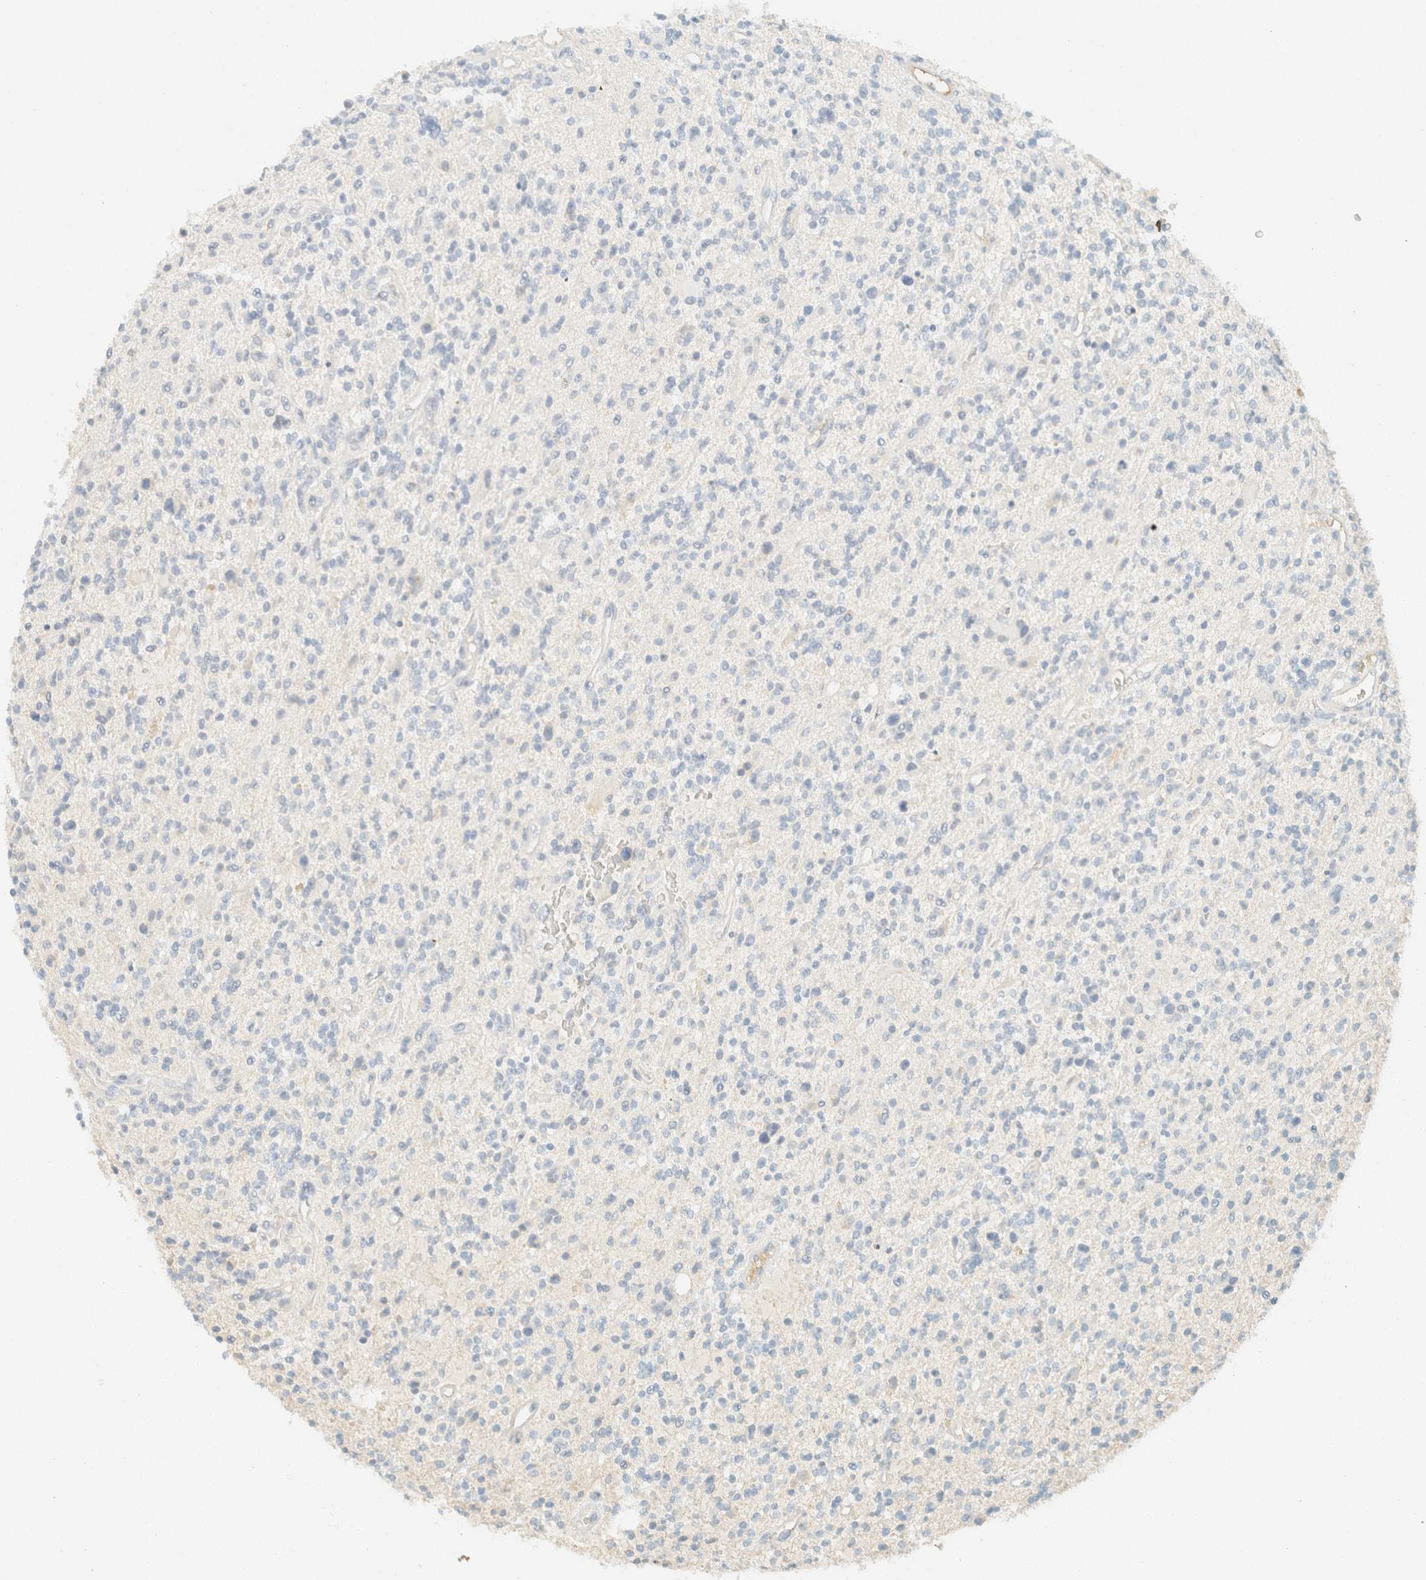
{"staining": {"intensity": "negative", "quantity": "none", "location": "none"}, "tissue": "glioma", "cell_type": "Tumor cells", "image_type": "cancer", "snomed": [{"axis": "morphology", "description": "Glioma, malignant, High grade"}, {"axis": "topography", "description": "Brain"}], "caption": "An IHC photomicrograph of glioma is shown. There is no staining in tumor cells of glioma. Brightfield microscopy of IHC stained with DAB (3,3'-diaminobenzidine) (brown) and hematoxylin (blue), captured at high magnification.", "gene": "GPA33", "patient": {"sex": "male", "age": 48}}